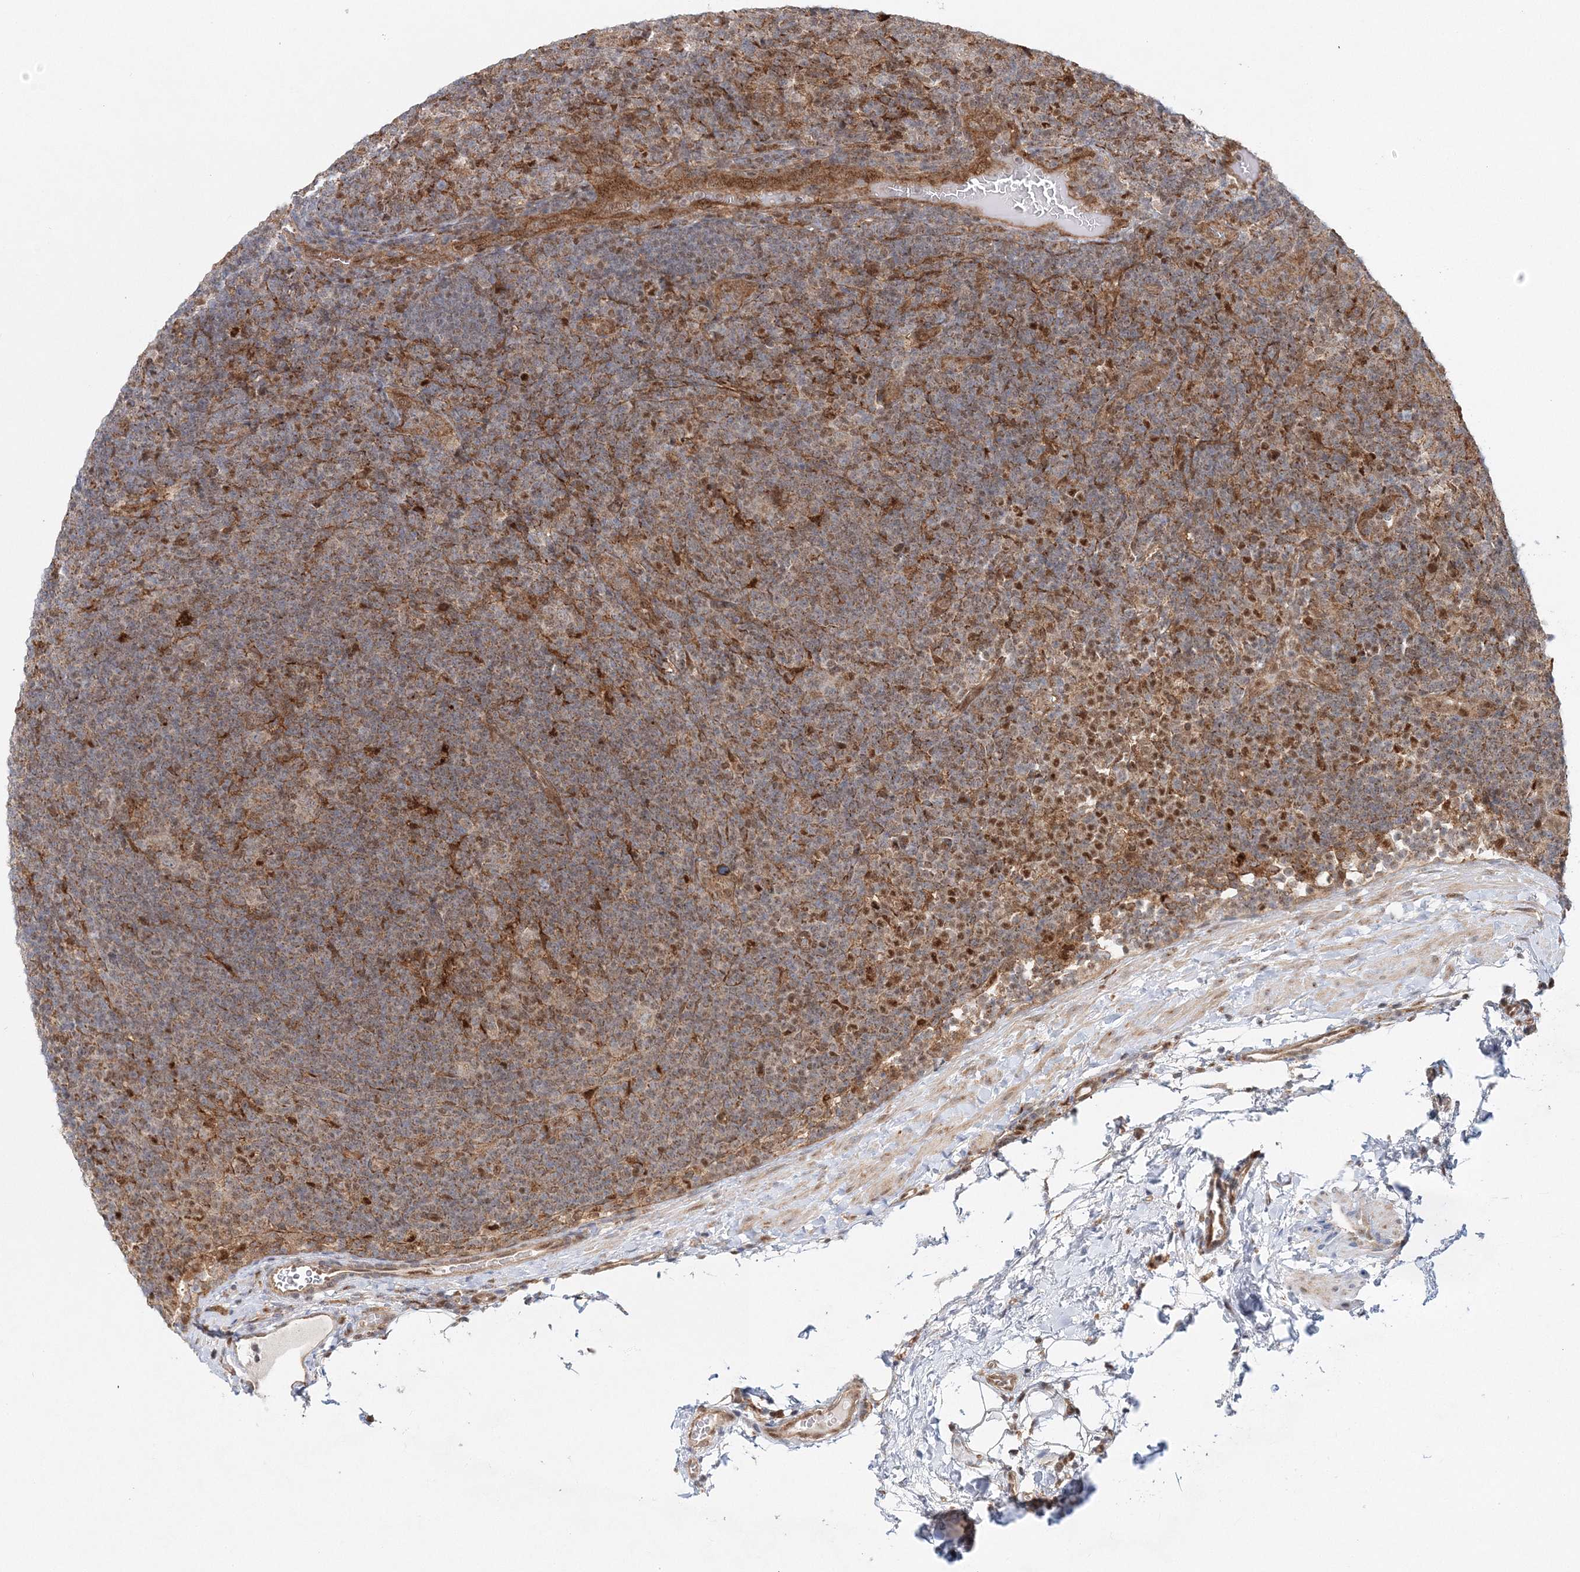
{"staining": {"intensity": "negative", "quantity": "none", "location": "none"}, "tissue": "lymphoma", "cell_type": "Tumor cells", "image_type": "cancer", "snomed": [{"axis": "morphology", "description": "Hodgkin's disease, NOS"}, {"axis": "topography", "description": "Lymph node"}], "caption": "Histopathology image shows no protein staining in tumor cells of lymphoma tissue.", "gene": "RAB11FIP2", "patient": {"sex": "female", "age": 57}}